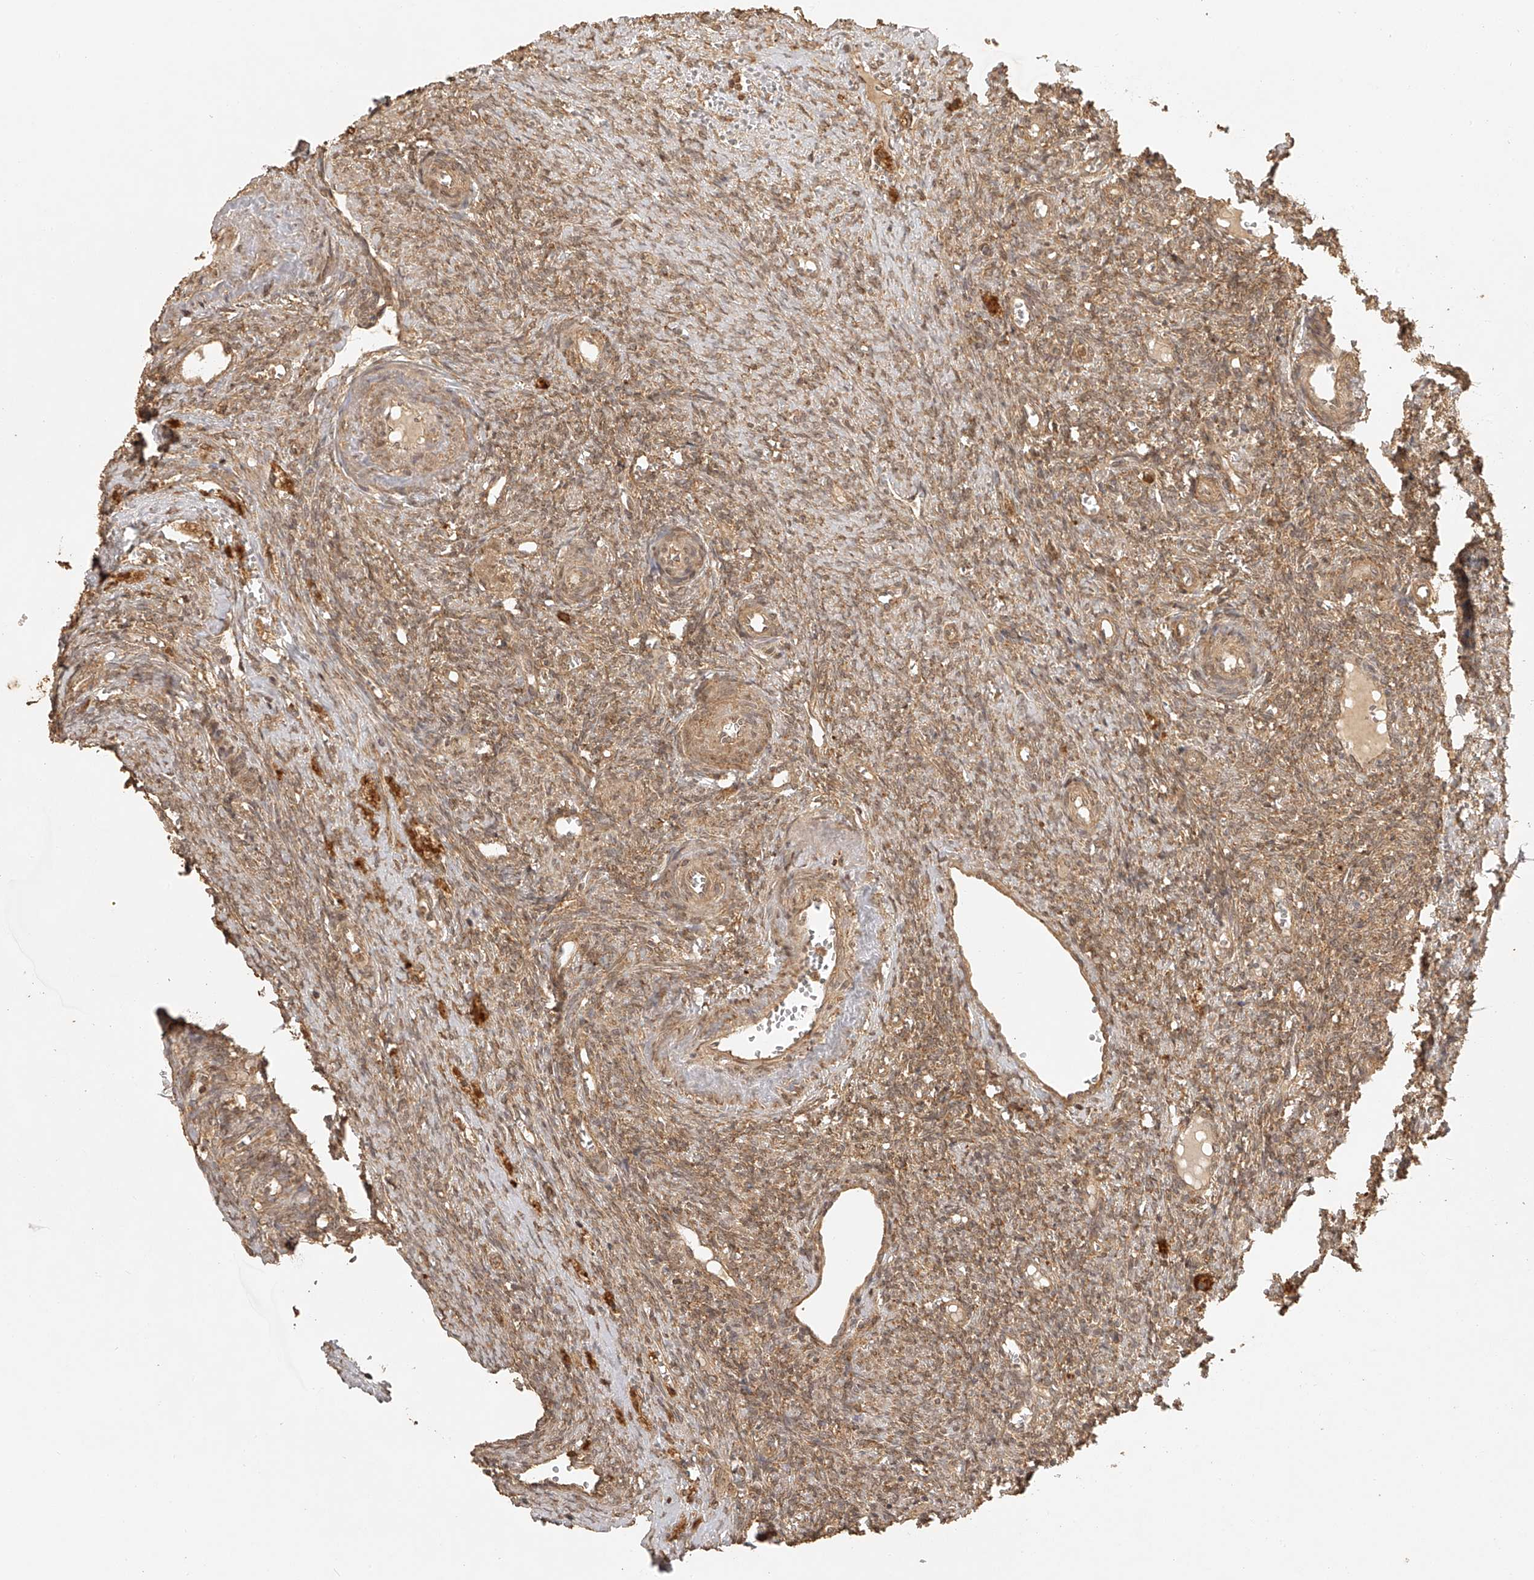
{"staining": {"intensity": "moderate", "quantity": ">75%", "location": "cytoplasmic/membranous"}, "tissue": "ovary", "cell_type": "Ovarian stroma cells", "image_type": "normal", "snomed": [{"axis": "morphology", "description": "Normal tissue, NOS"}, {"axis": "topography", "description": "Ovary"}], "caption": "Protein expression by immunohistochemistry reveals moderate cytoplasmic/membranous staining in approximately >75% of ovarian stroma cells in normal ovary.", "gene": "BCL2L11", "patient": {"sex": "female", "age": 41}}